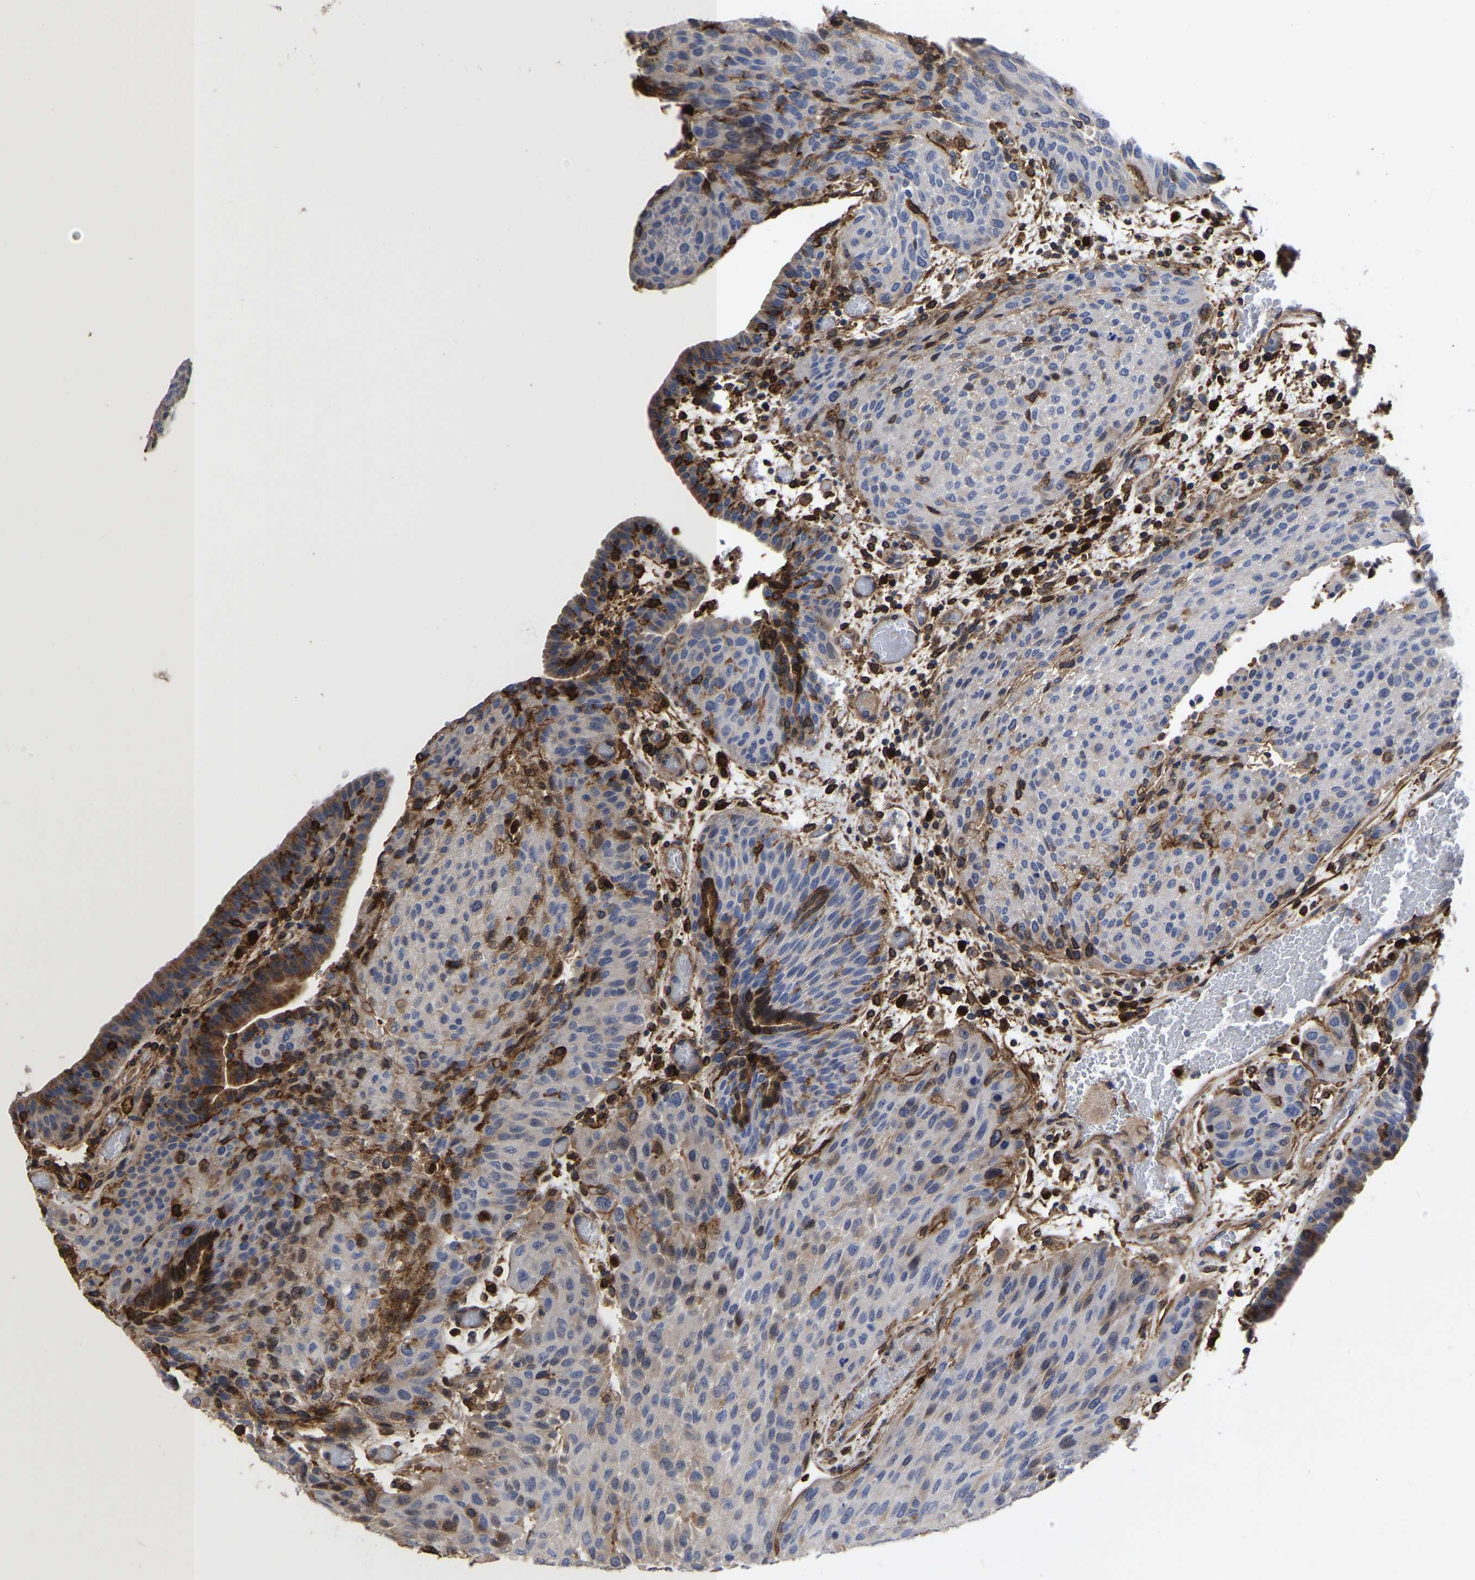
{"staining": {"intensity": "weak", "quantity": "<25%", "location": "cytoplasmic/membranous"}, "tissue": "urothelial cancer", "cell_type": "Tumor cells", "image_type": "cancer", "snomed": [{"axis": "morphology", "description": "Urothelial carcinoma, Low grade"}, {"axis": "morphology", "description": "Urothelial carcinoma, High grade"}, {"axis": "topography", "description": "Urinary bladder"}], "caption": "DAB immunohistochemical staining of human urothelial carcinoma (low-grade) displays no significant staining in tumor cells.", "gene": "LIF", "patient": {"sex": "male", "age": 35}}